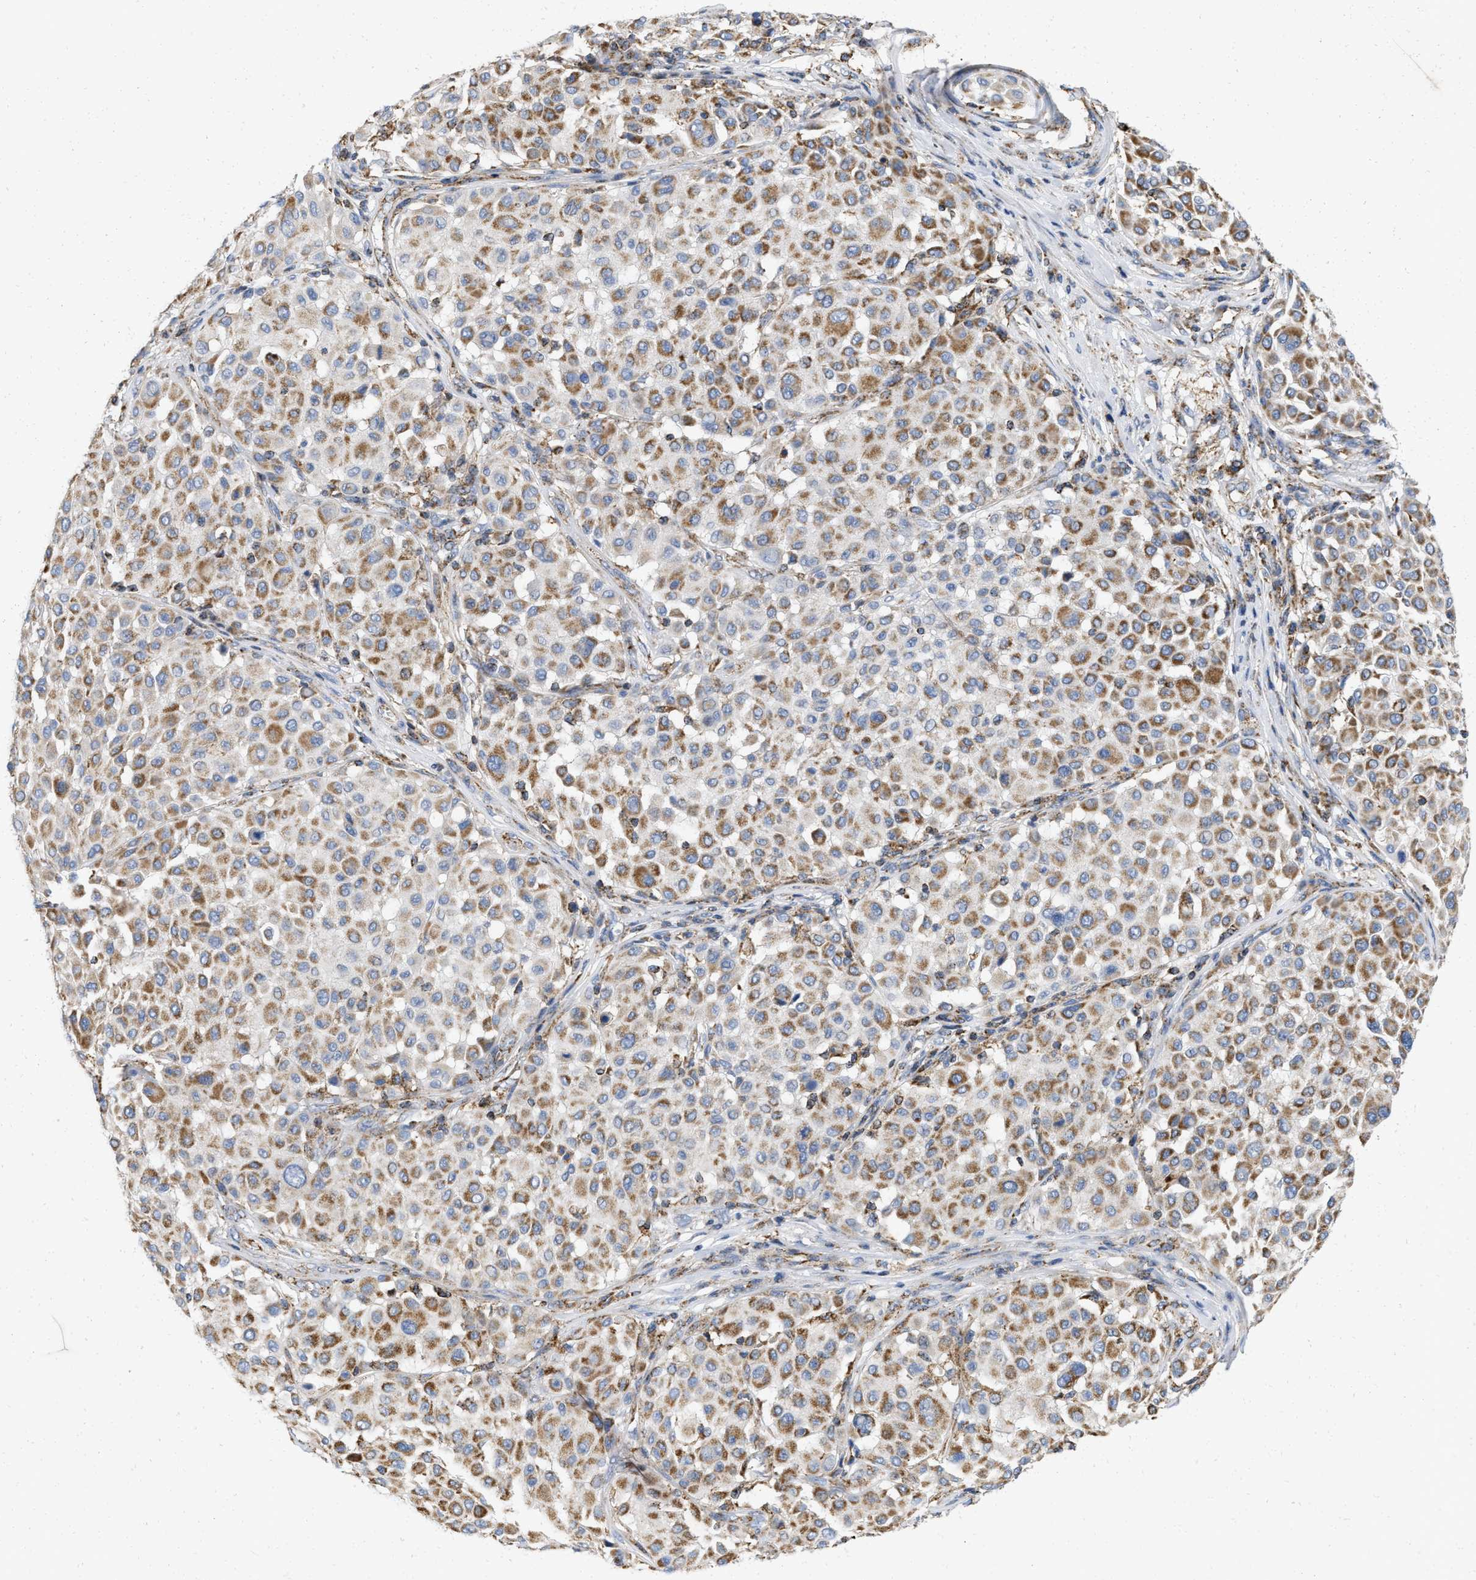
{"staining": {"intensity": "moderate", "quantity": ">75%", "location": "cytoplasmic/membranous"}, "tissue": "melanoma", "cell_type": "Tumor cells", "image_type": "cancer", "snomed": [{"axis": "morphology", "description": "Malignant melanoma, Metastatic site"}, {"axis": "topography", "description": "Soft tissue"}], "caption": "Malignant melanoma (metastatic site) stained with a brown dye reveals moderate cytoplasmic/membranous positive expression in approximately >75% of tumor cells.", "gene": "GRB10", "patient": {"sex": "male", "age": 41}}